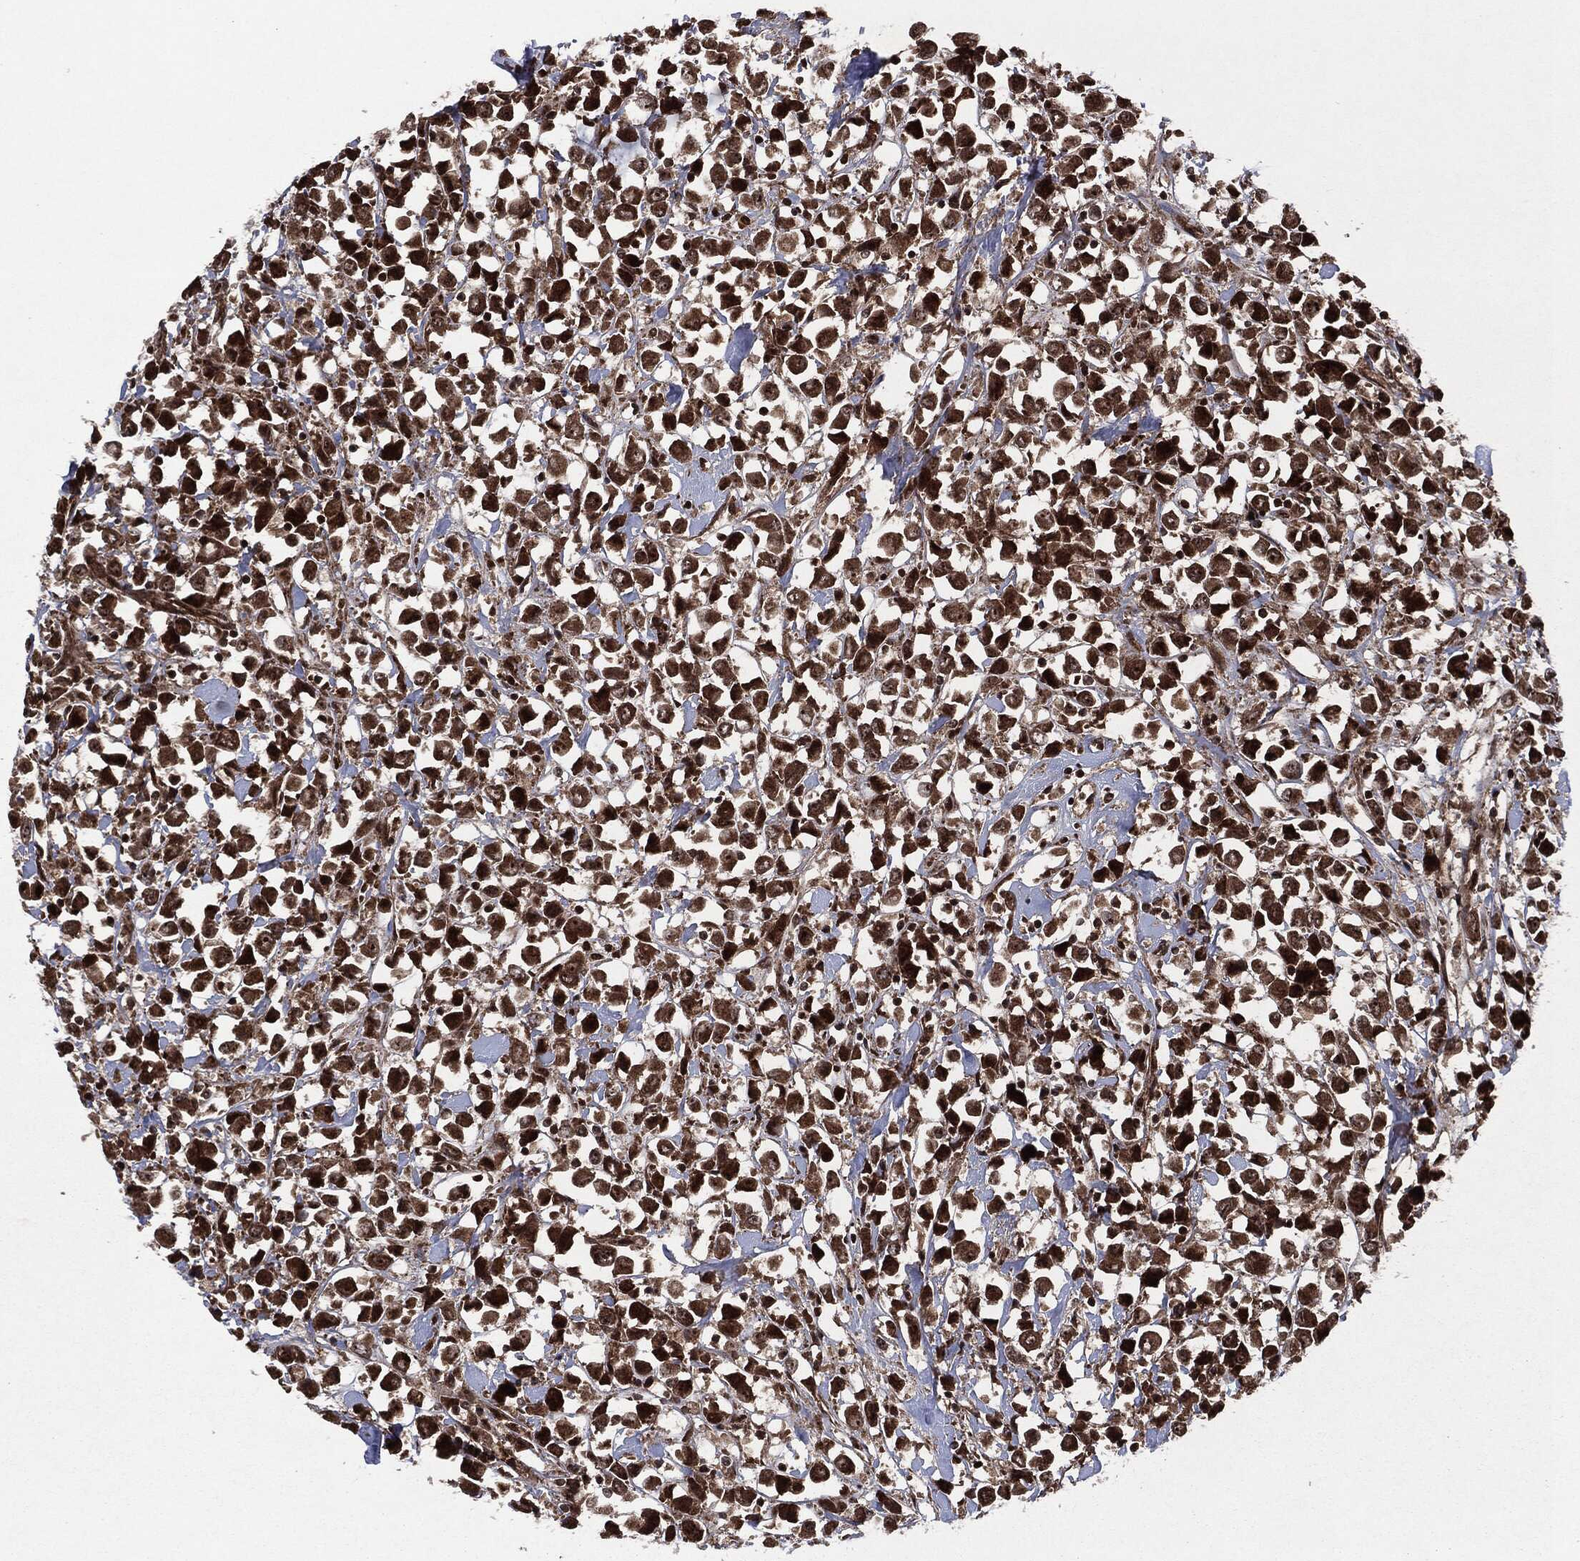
{"staining": {"intensity": "strong", "quantity": ">75%", "location": "cytoplasmic/membranous"}, "tissue": "breast cancer", "cell_type": "Tumor cells", "image_type": "cancer", "snomed": [{"axis": "morphology", "description": "Duct carcinoma"}, {"axis": "topography", "description": "Breast"}], "caption": "Immunohistochemistry (IHC) micrograph of breast cancer (infiltrating ductal carcinoma) stained for a protein (brown), which reveals high levels of strong cytoplasmic/membranous positivity in approximately >75% of tumor cells.", "gene": "CARD6", "patient": {"sex": "female", "age": 61}}